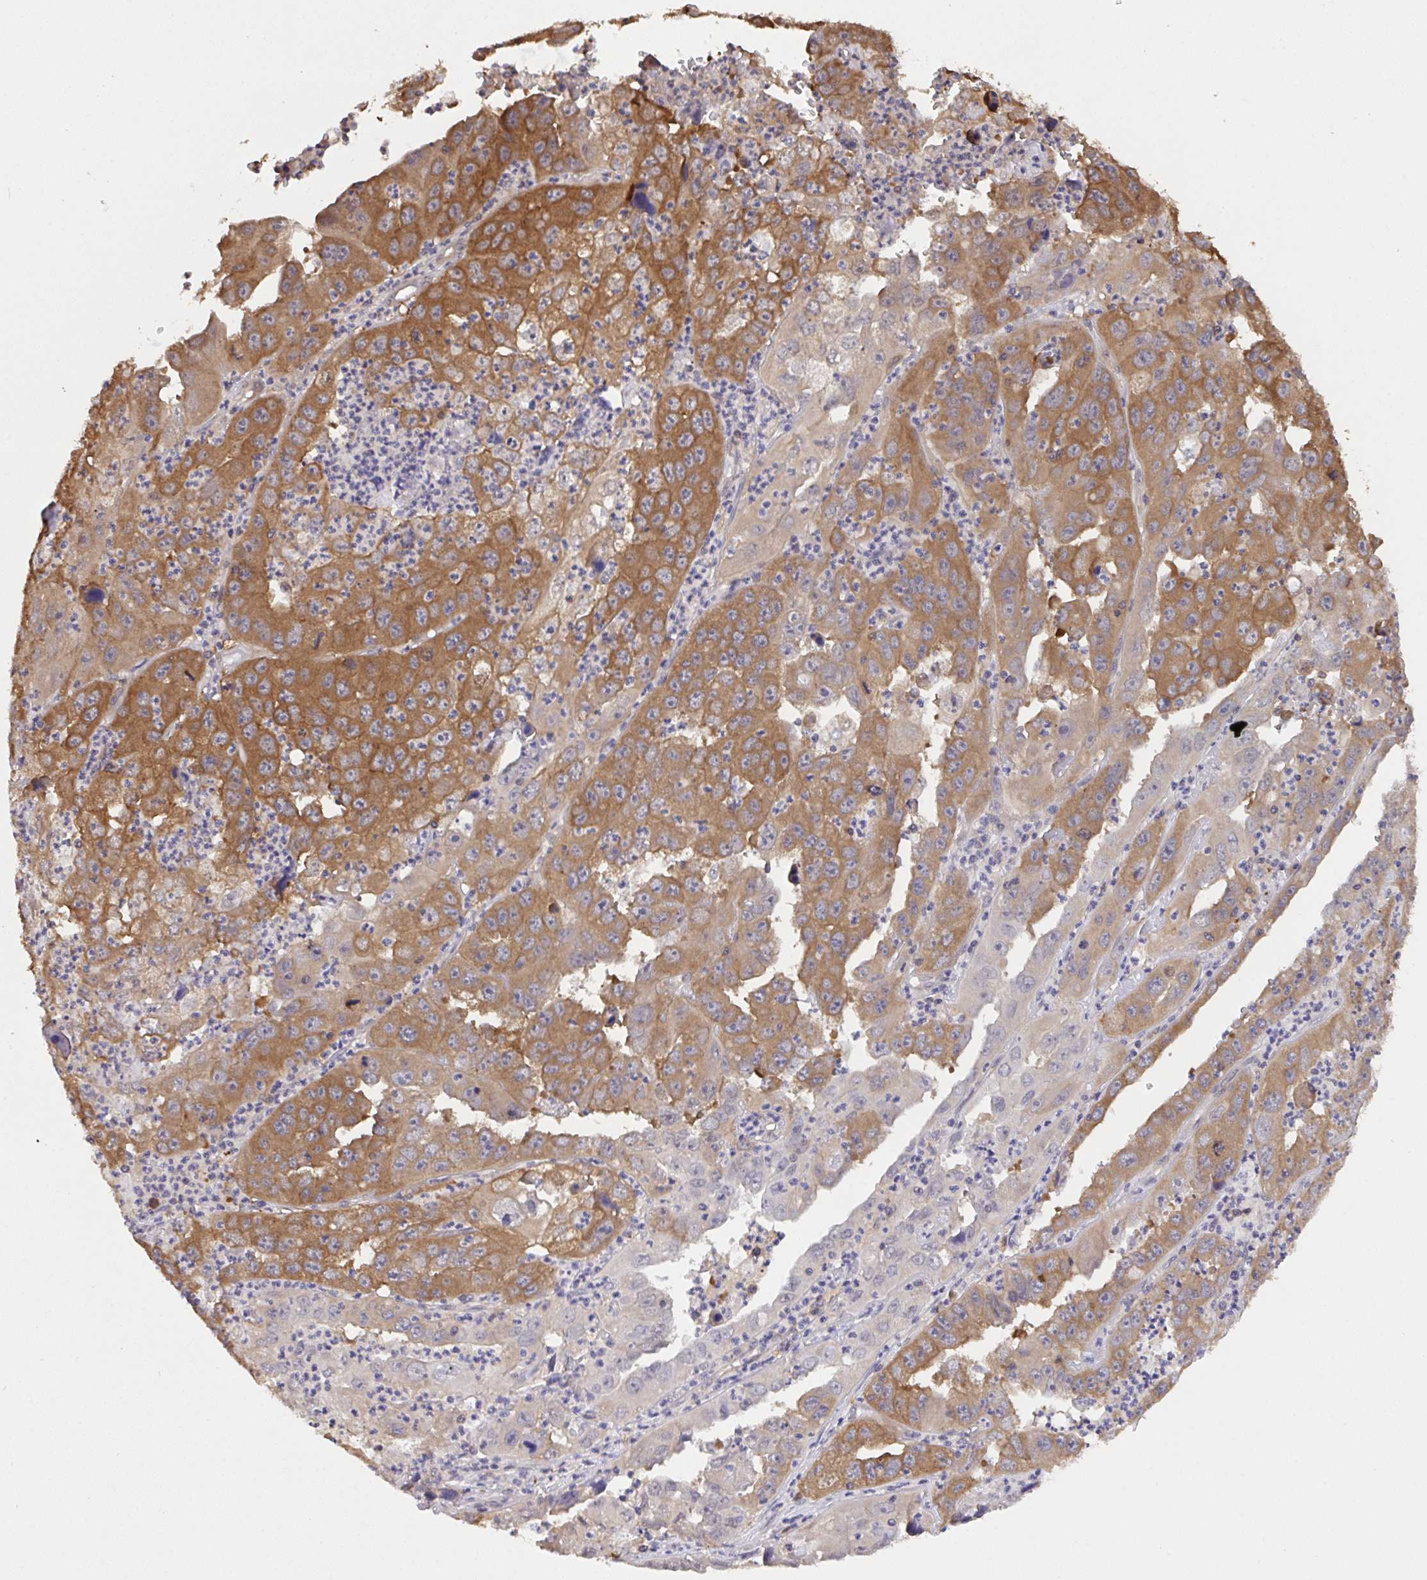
{"staining": {"intensity": "moderate", "quantity": ">75%", "location": "cytoplasmic/membranous"}, "tissue": "endometrial cancer", "cell_type": "Tumor cells", "image_type": "cancer", "snomed": [{"axis": "morphology", "description": "Adenocarcinoma, NOS"}, {"axis": "topography", "description": "Uterus"}], "caption": "Immunohistochemistry (IHC) of adenocarcinoma (endometrial) reveals medium levels of moderate cytoplasmic/membranous expression in about >75% of tumor cells. Using DAB (3,3'-diaminobenzidine) (brown) and hematoxylin (blue) stains, captured at high magnification using brightfield microscopy.", "gene": "C12orf57", "patient": {"sex": "female", "age": 62}}